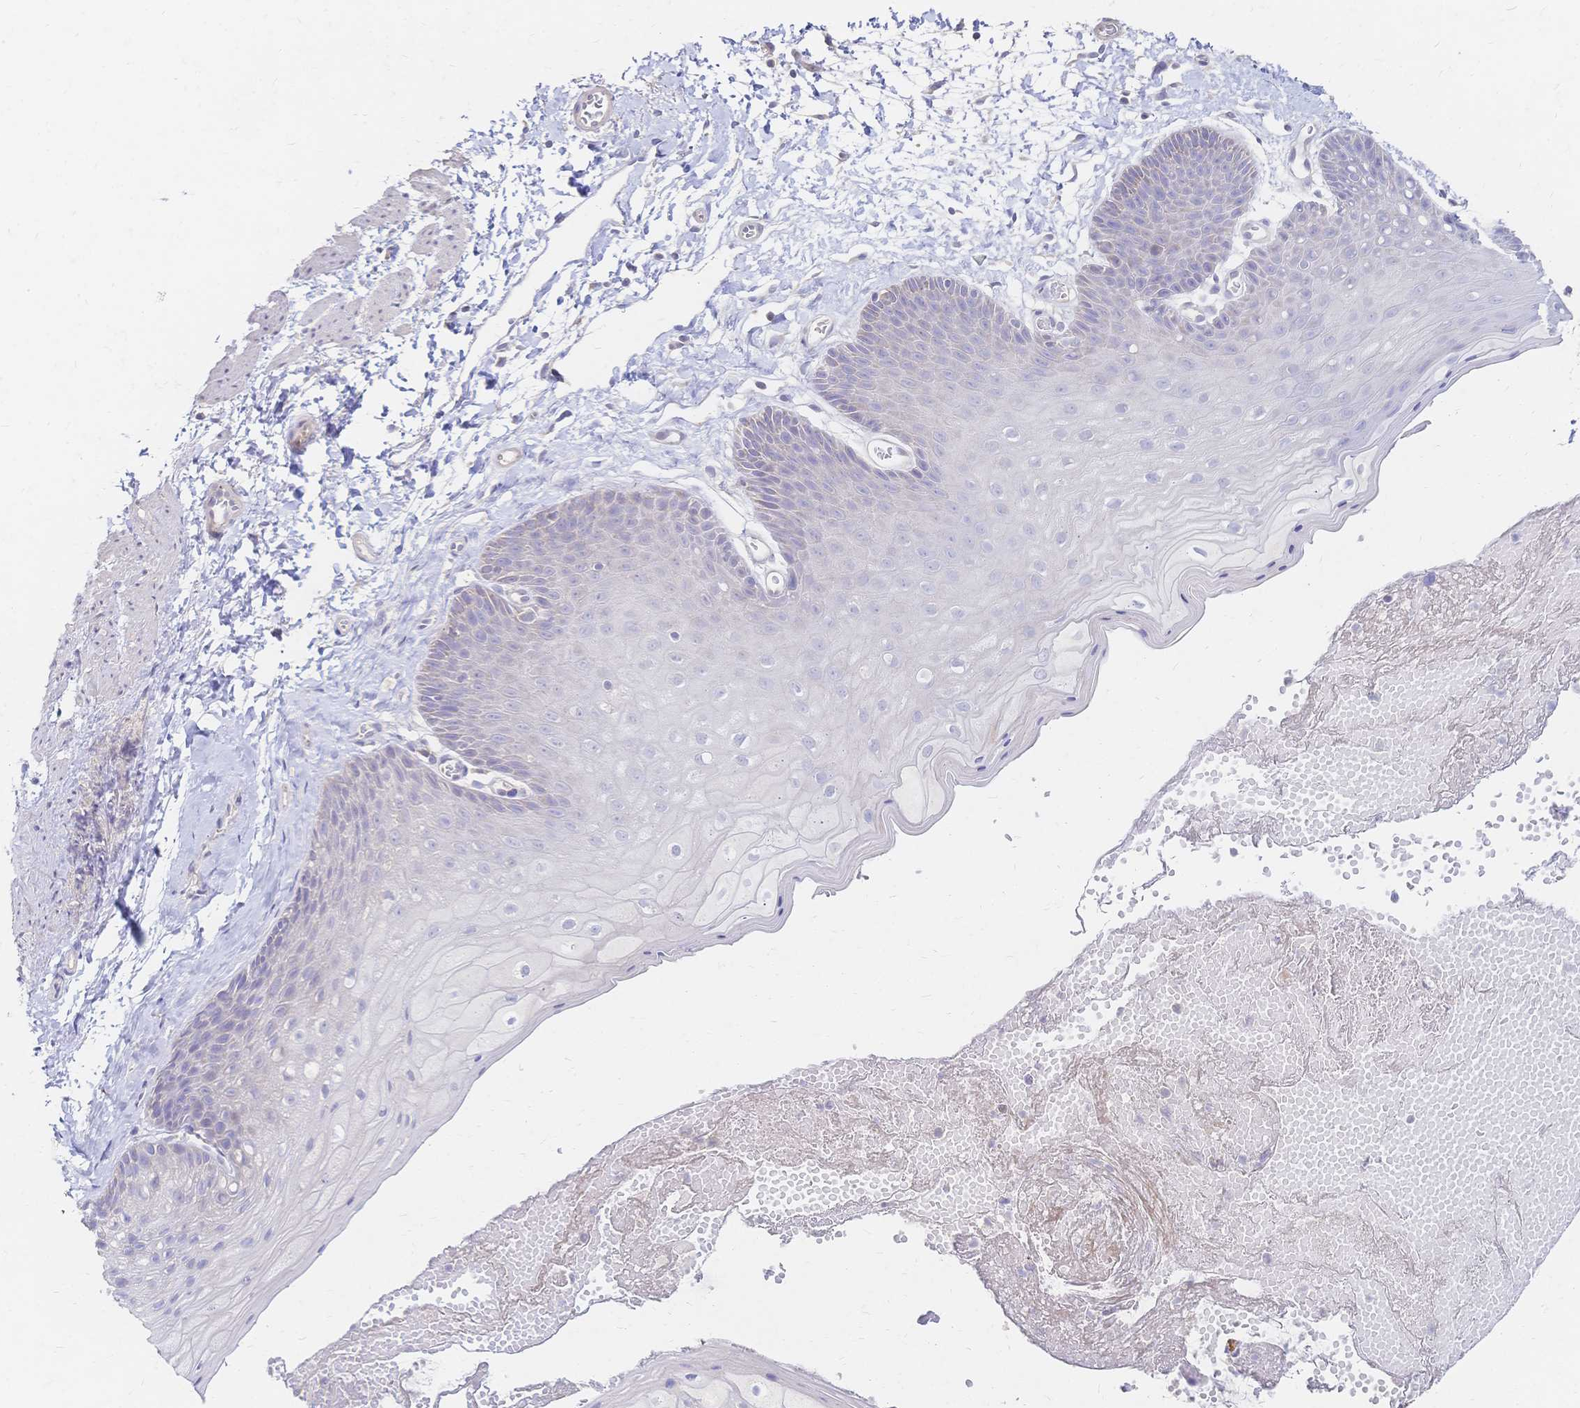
{"staining": {"intensity": "weak", "quantity": "<25%", "location": "cytoplasmic/membranous"}, "tissue": "skin", "cell_type": "Epidermal cells", "image_type": "normal", "snomed": [{"axis": "morphology", "description": "Normal tissue, NOS"}, {"axis": "topography", "description": "Anal"}], "caption": "Immunohistochemistry (IHC) micrograph of unremarkable skin: human skin stained with DAB (3,3'-diaminobenzidine) displays no significant protein staining in epidermal cells.", "gene": "VWC2L", "patient": {"sex": "male", "age": 53}}